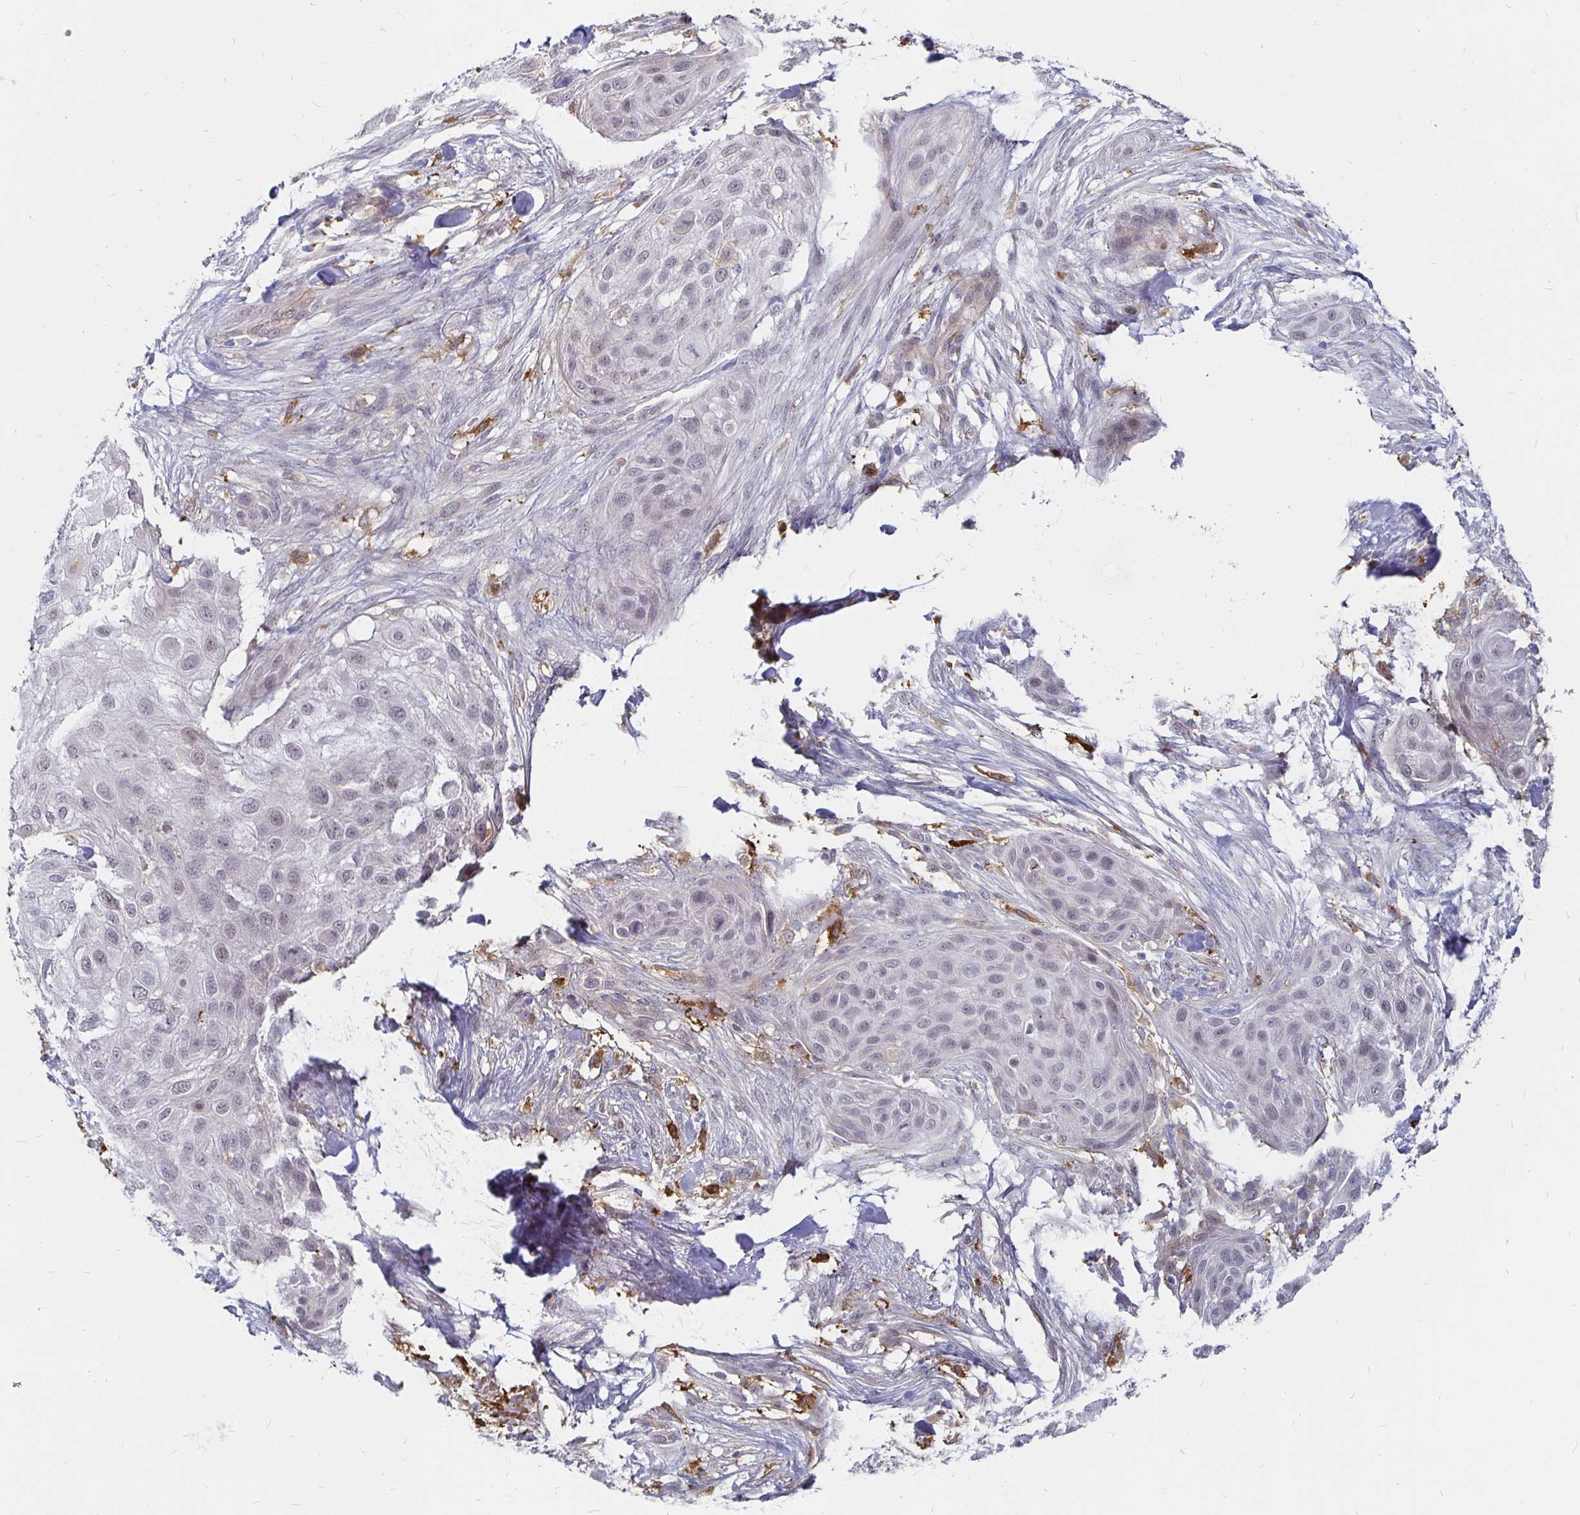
{"staining": {"intensity": "negative", "quantity": "none", "location": "none"}, "tissue": "skin cancer", "cell_type": "Tumor cells", "image_type": "cancer", "snomed": [{"axis": "morphology", "description": "Squamous cell carcinoma, NOS"}, {"axis": "topography", "description": "Skin"}], "caption": "Immunohistochemistry of human skin cancer (squamous cell carcinoma) demonstrates no positivity in tumor cells.", "gene": "CCDC85A", "patient": {"sex": "female", "age": 87}}